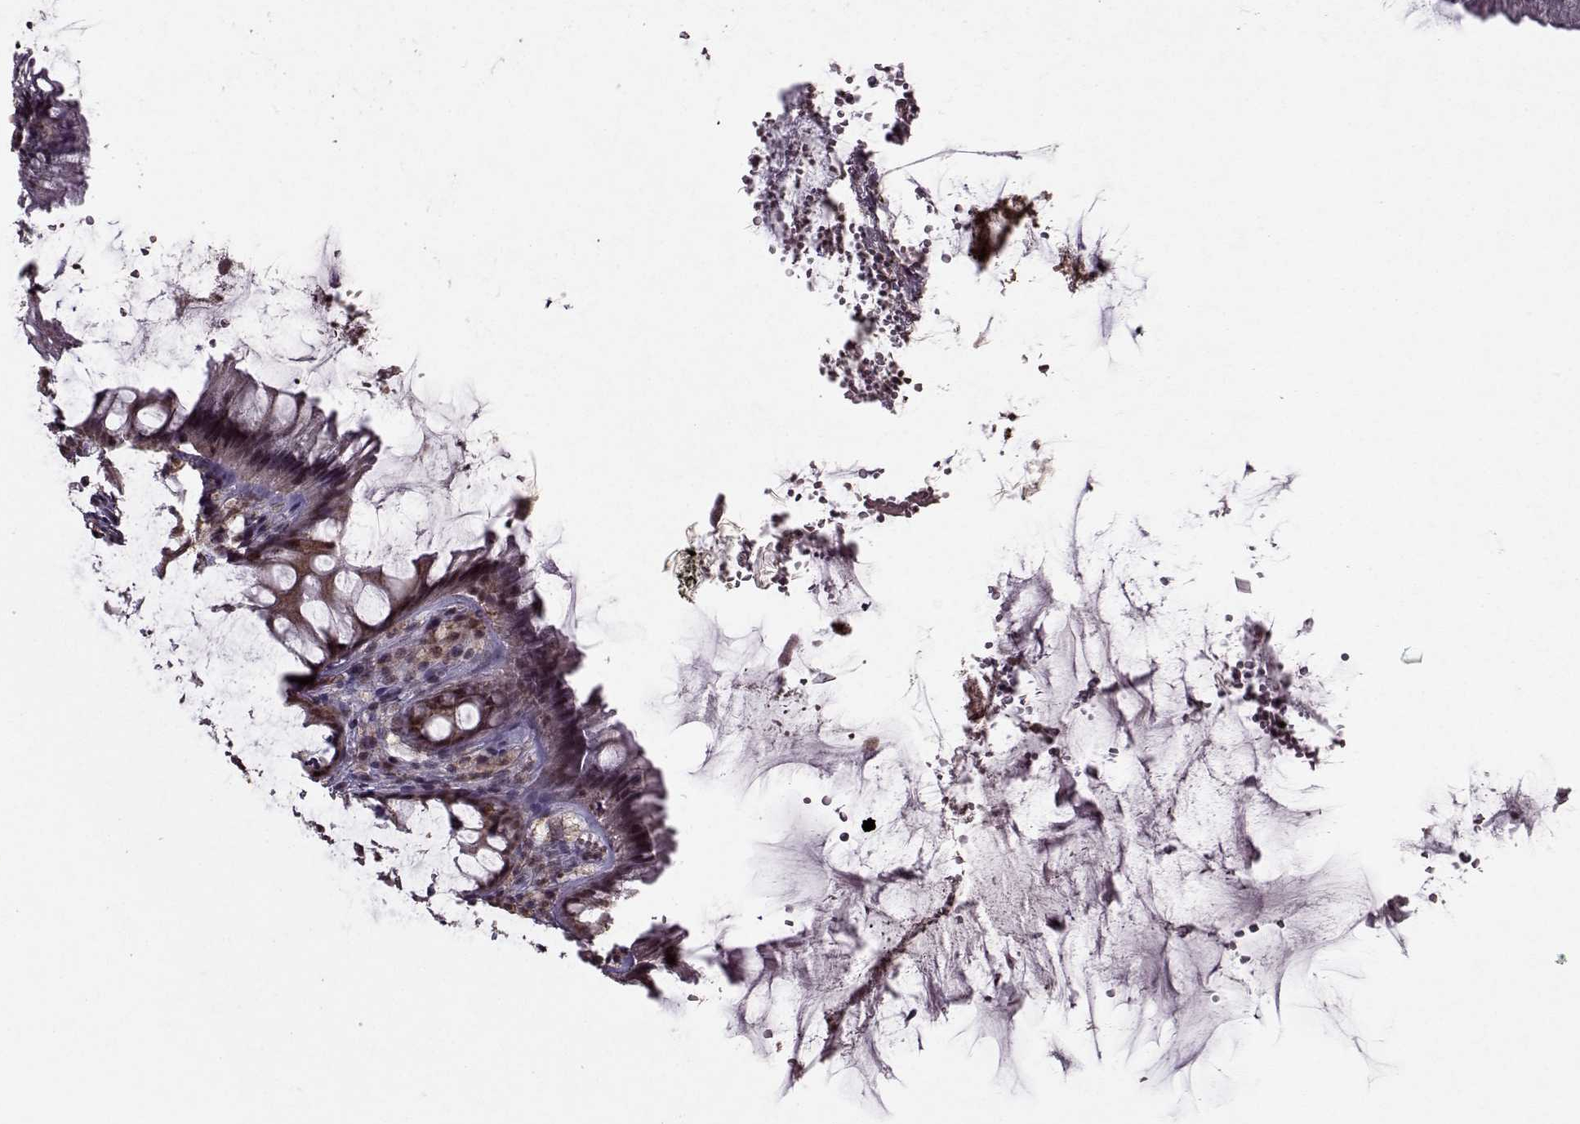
{"staining": {"intensity": "moderate", "quantity": ">75%", "location": "cytoplasmic/membranous,nuclear"}, "tissue": "rectum", "cell_type": "Glandular cells", "image_type": "normal", "snomed": [{"axis": "morphology", "description": "Normal tissue, NOS"}, {"axis": "topography", "description": "Rectum"}], "caption": "The immunohistochemical stain shows moderate cytoplasmic/membranous,nuclear positivity in glandular cells of normal rectum. The staining was performed using DAB, with brown indicating positive protein expression. Nuclei are stained blue with hematoxylin.", "gene": "PSMA7", "patient": {"sex": "female", "age": 62}}